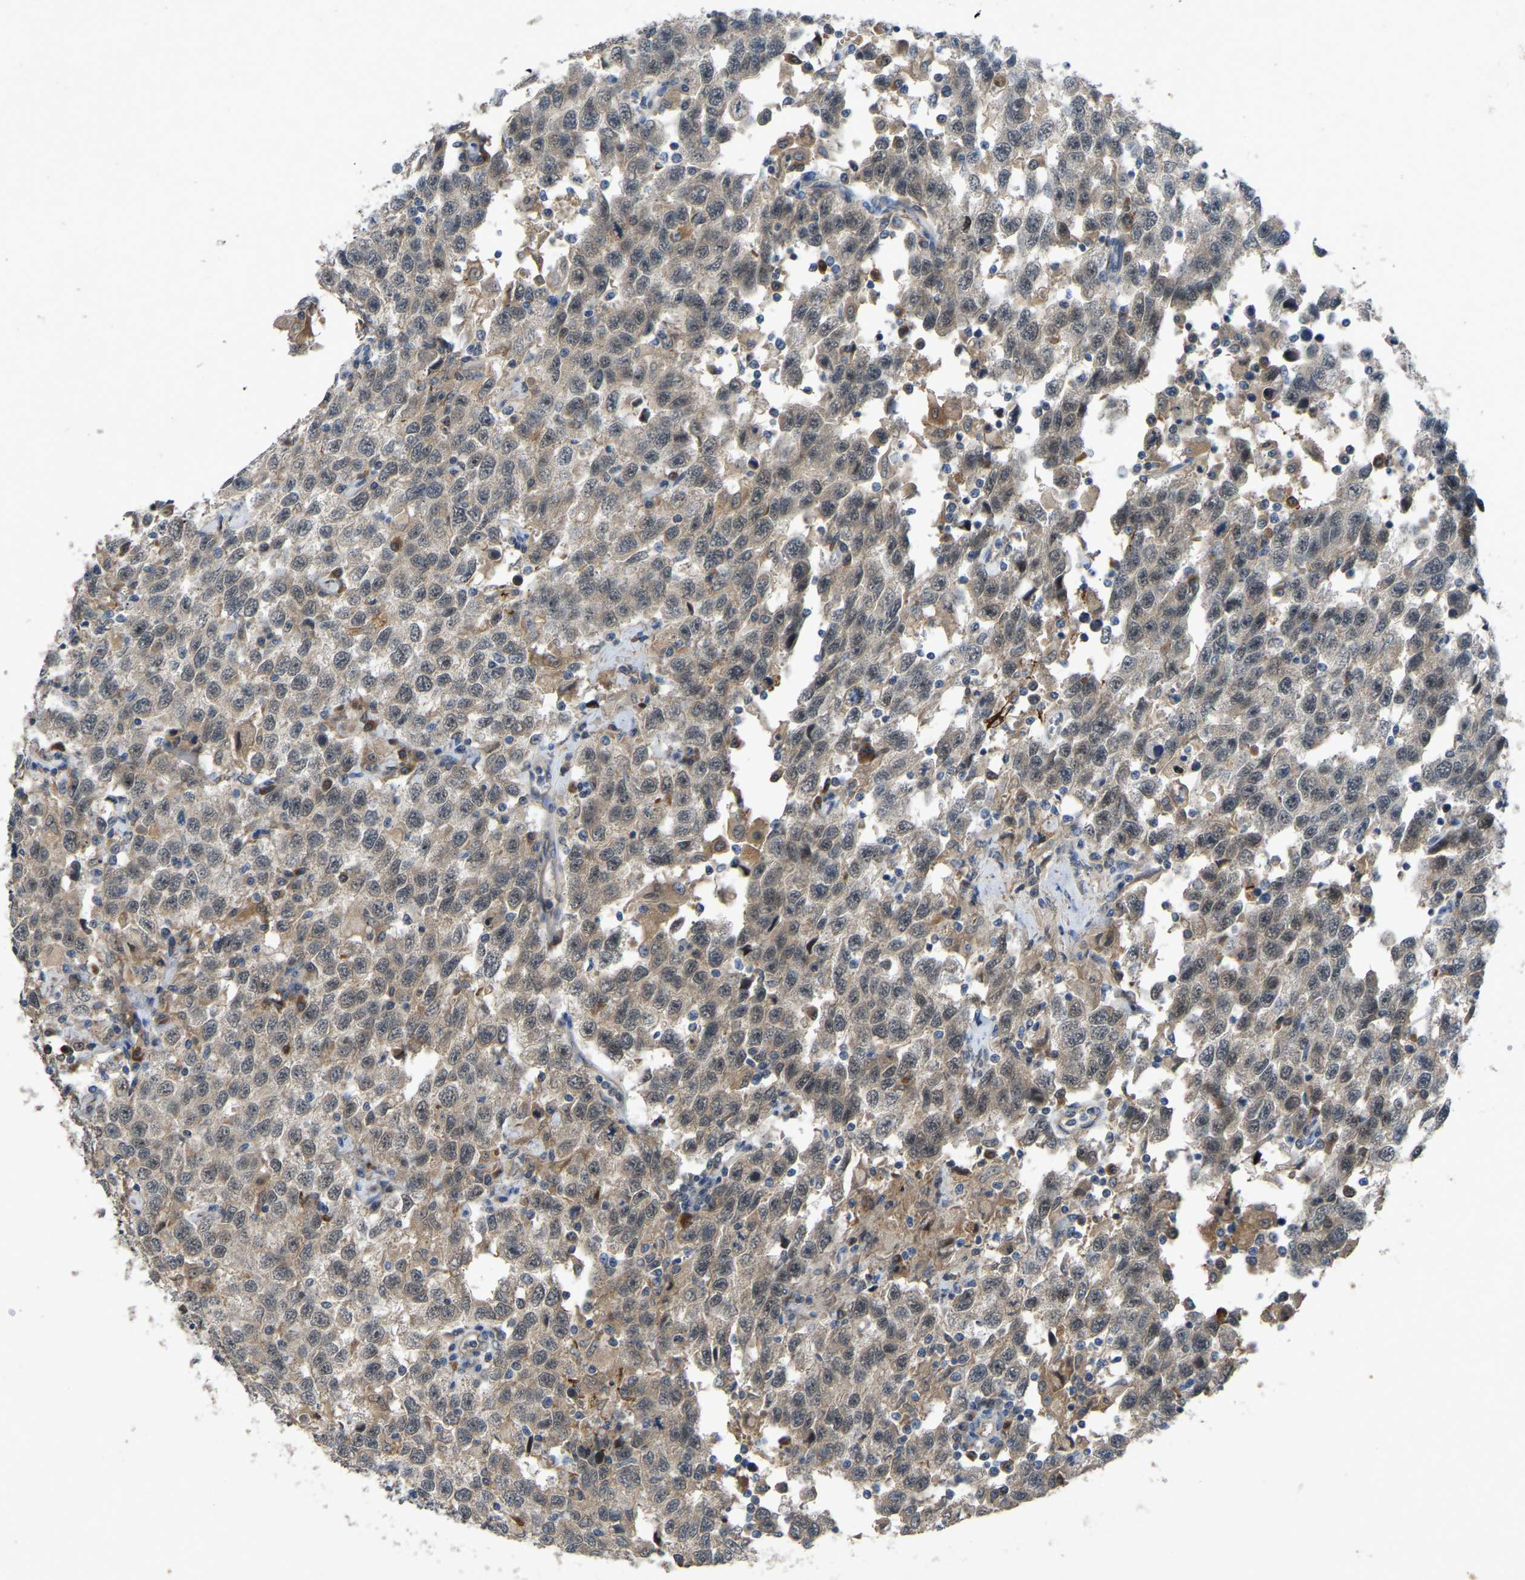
{"staining": {"intensity": "negative", "quantity": "none", "location": "none"}, "tissue": "testis cancer", "cell_type": "Tumor cells", "image_type": "cancer", "snomed": [{"axis": "morphology", "description": "Seminoma, NOS"}, {"axis": "topography", "description": "Testis"}], "caption": "Seminoma (testis) stained for a protein using IHC shows no positivity tumor cells.", "gene": "FHIT", "patient": {"sex": "male", "age": 41}}